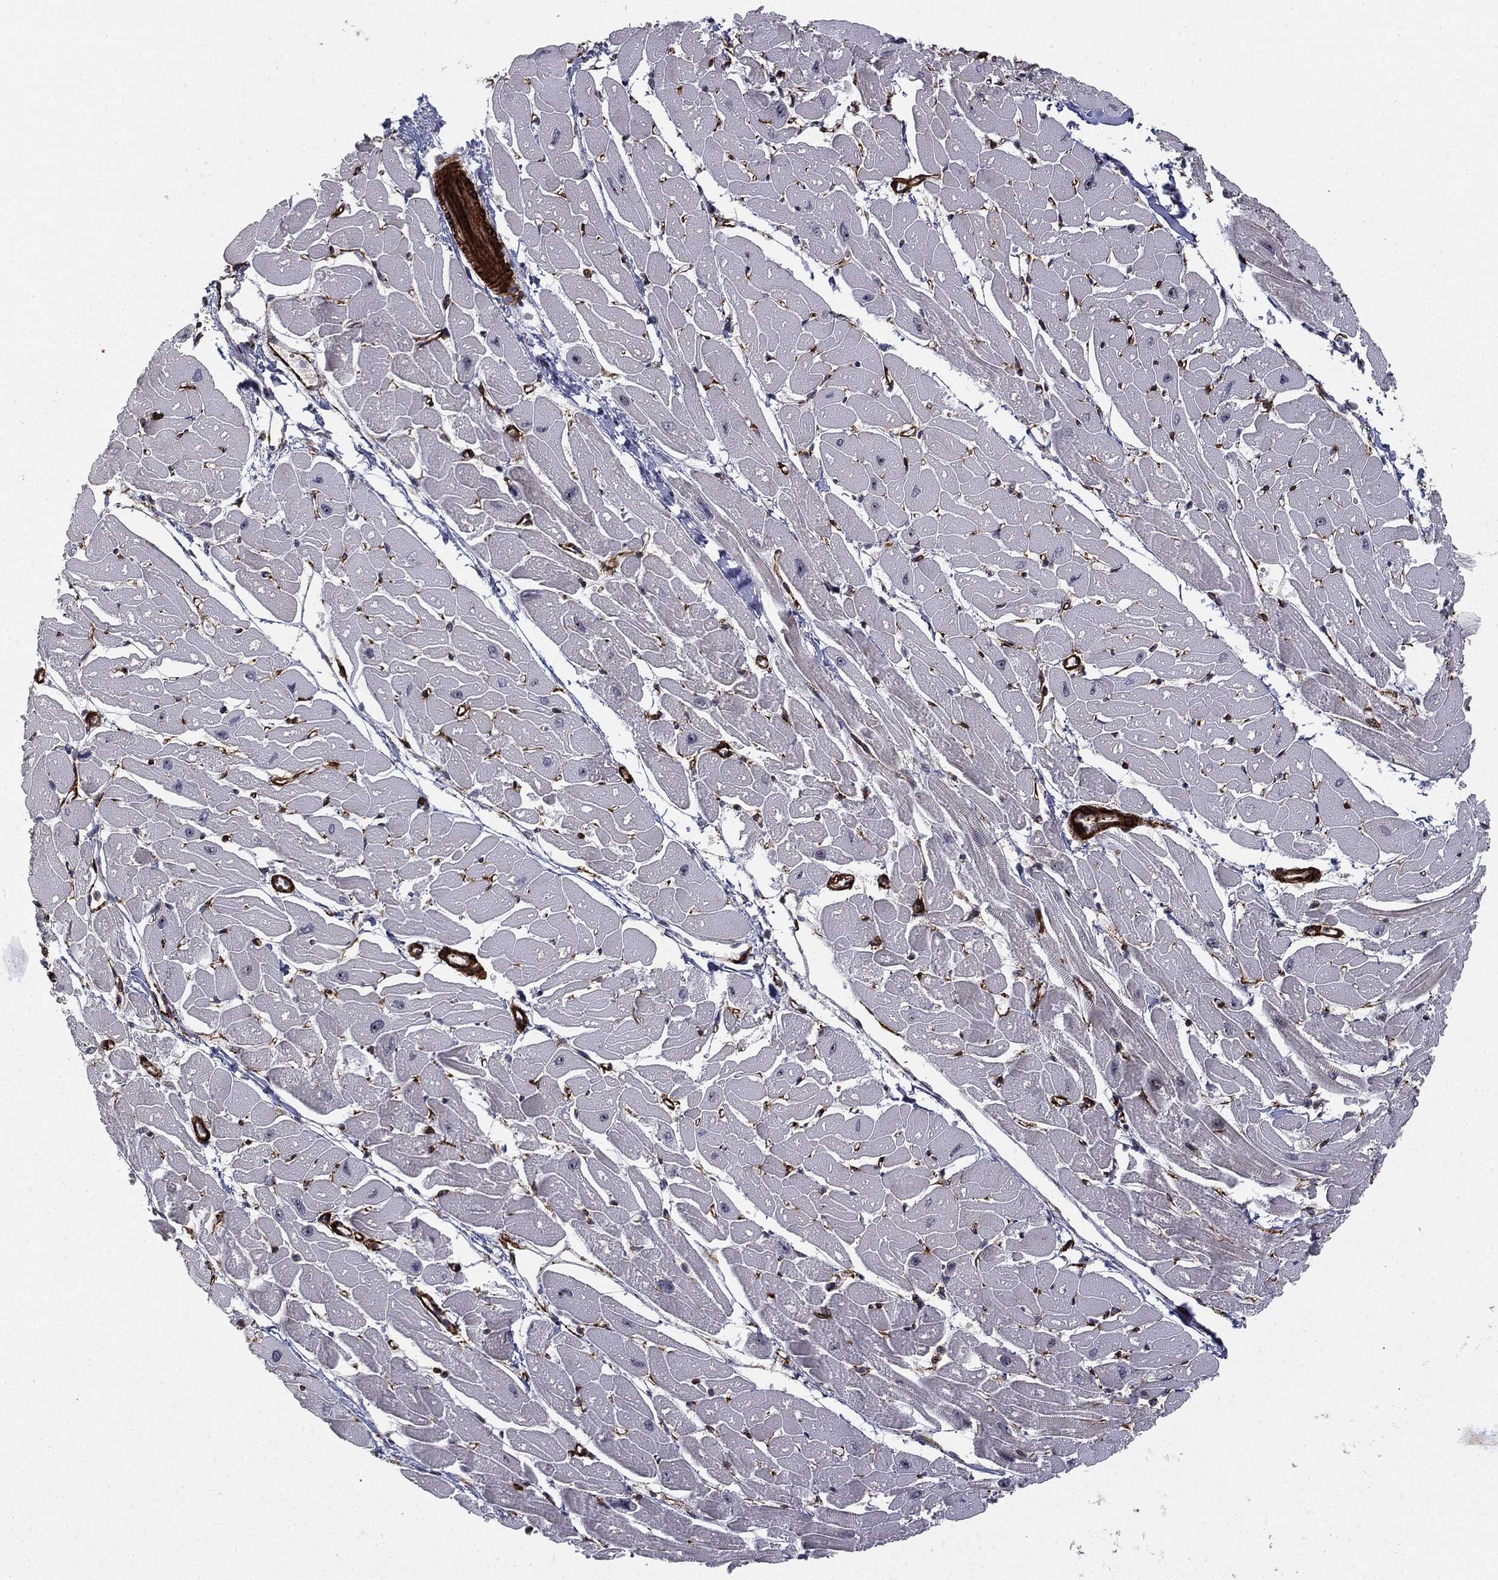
{"staining": {"intensity": "moderate", "quantity": "25%-75%", "location": "cytoplasmic/membranous"}, "tissue": "heart muscle", "cell_type": "Cardiomyocytes", "image_type": "normal", "snomed": [{"axis": "morphology", "description": "Normal tissue, NOS"}, {"axis": "topography", "description": "Heart"}], "caption": "Immunohistochemistry of unremarkable heart muscle displays medium levels of moderate cytoplasmic/membranous expression in about 25%-75% of cardiomyocytes.", "gene": "PTEN", "patient": {"sex": "male", "age": 57}}